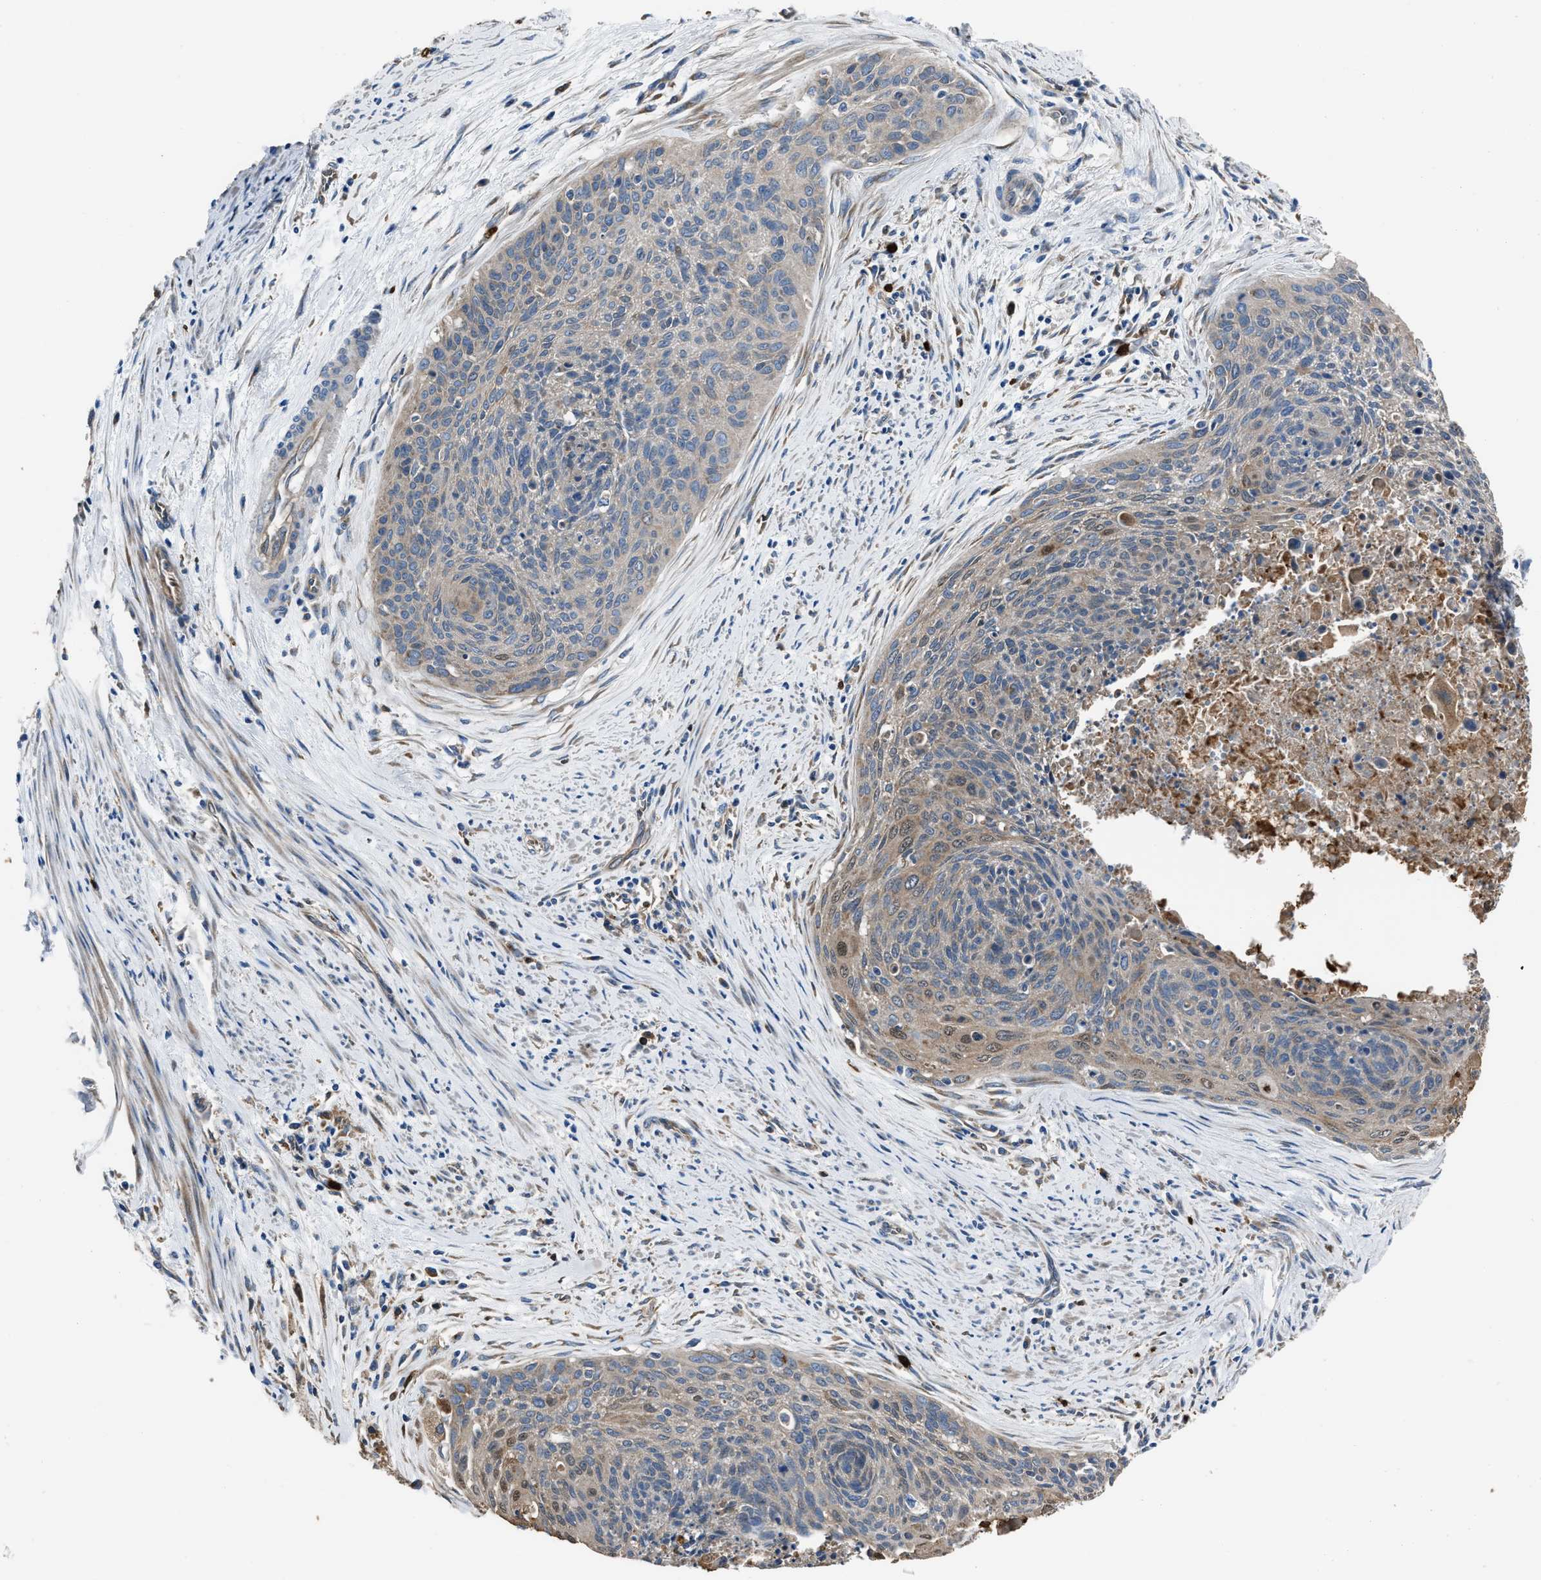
{"staining": {"intensity": "weak", "quantity": "<25%", "location": "cytoplasmic/membranous"}, "tissue": "cervical cancer", "cell_type": "Tumor cells", "image_type": "cancer", "snomed": [{"axis": "morphology", "description": "Squamous cell carcinoma, NOS"}, {"axis": "topography", "description": "Cervix"}], "caption": "Tumor cells show no significant protein positivity in squamous cell carcinoma (cervical).", "gene": "ANGPT1", "patient": {"sex": "female", "age": 55}}